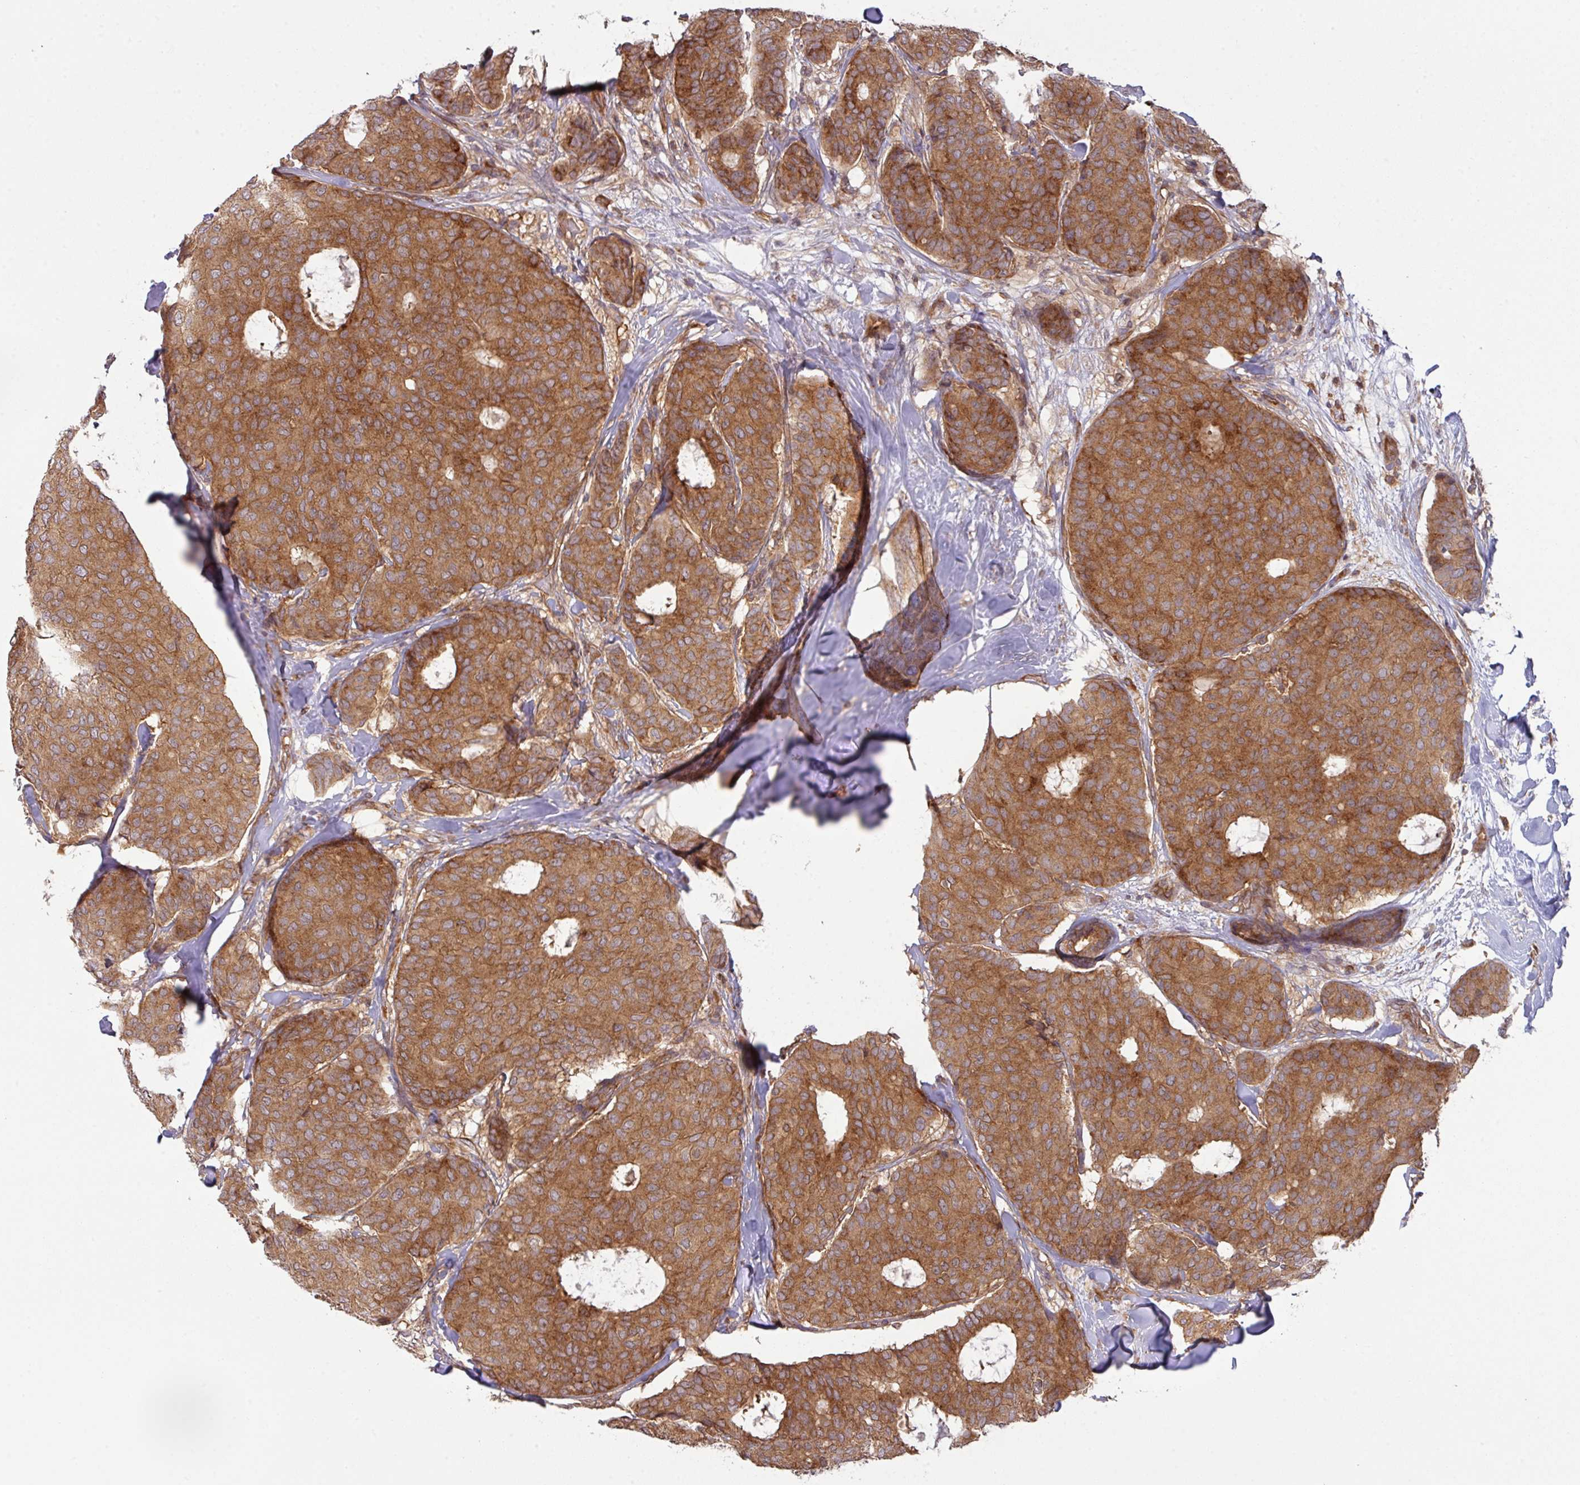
{"staining": {"intensity": "strong", "quantity": ">75%", "location": "cytoplasmic/membranous"}, "tissue": "breast cancer", "cell_type": "Tumor cells", "image_type": "cancer", "snomed": [{"axis": "morphology", "description": "Duct carcinoma"}, {"axis": "topography", "description": "Breast"}], "caption": "Breast cancer stained for a protein (brown) reveals strong cytoplasmic/membranous positive expression in about >75% of tumor cells.", "gene": "CYFIP2", "patient": {"sex": "female", "age": 75}}